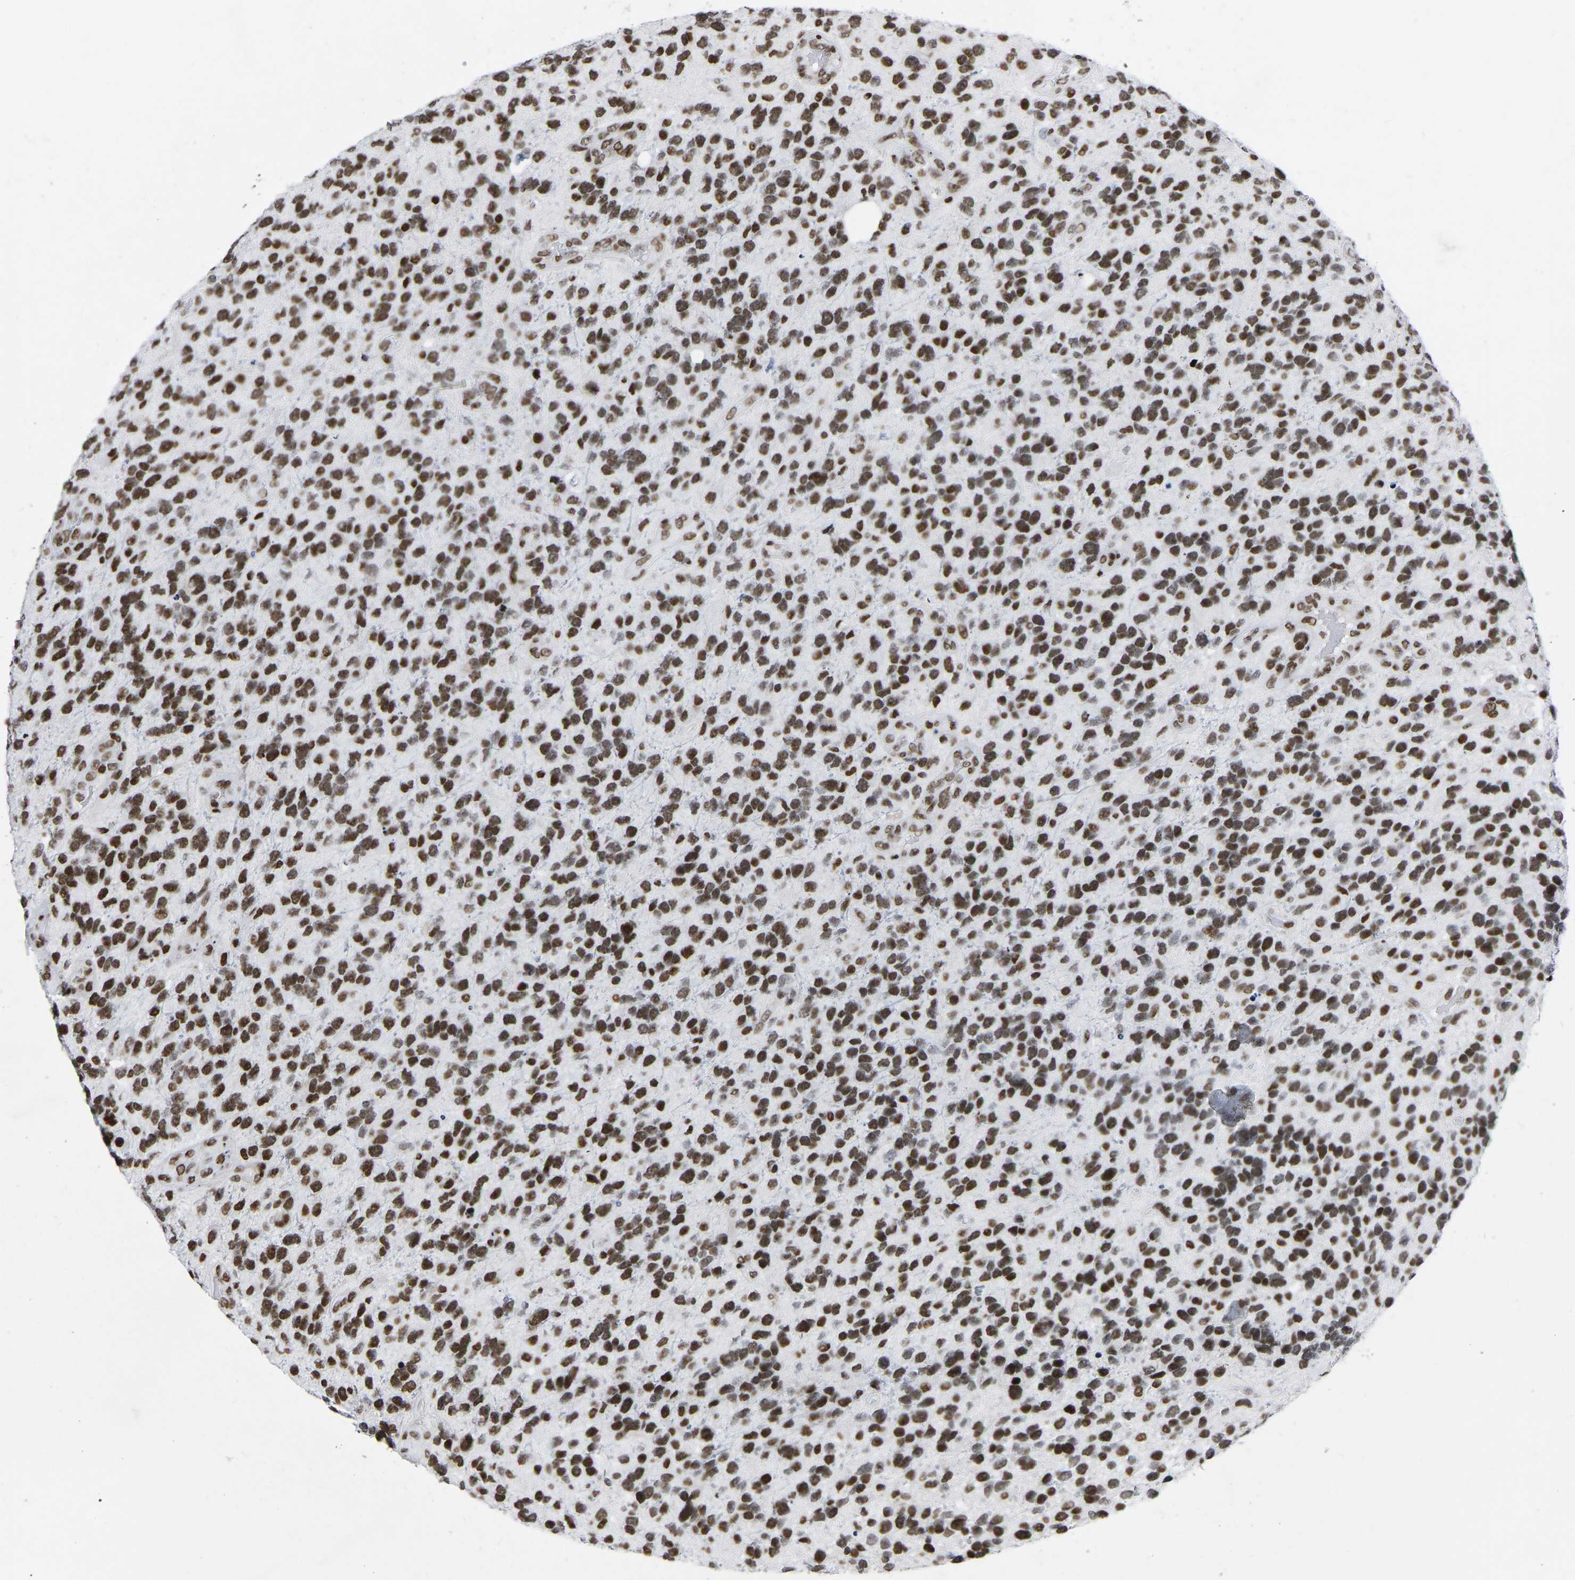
{"staining": {"intensity": "moderate", "quantity": ">75%", "location": "nuclear"}, "tissue": "glioma", "cell_type": "Tumor cells", "image_type": "cancer", "snomed": [{"axis": "morphology", "description": "Glioma, malignant, High grade"}, {"axis": "topography", "description": "Brain"}], "caption": "There is medium levels of moderate nuclear staining in tumor cells of glioma, as demonstrated by immunohistochemical staining (brown color).", "gene": "PRCC", "patient": {"sex": "female", "age": 58}}